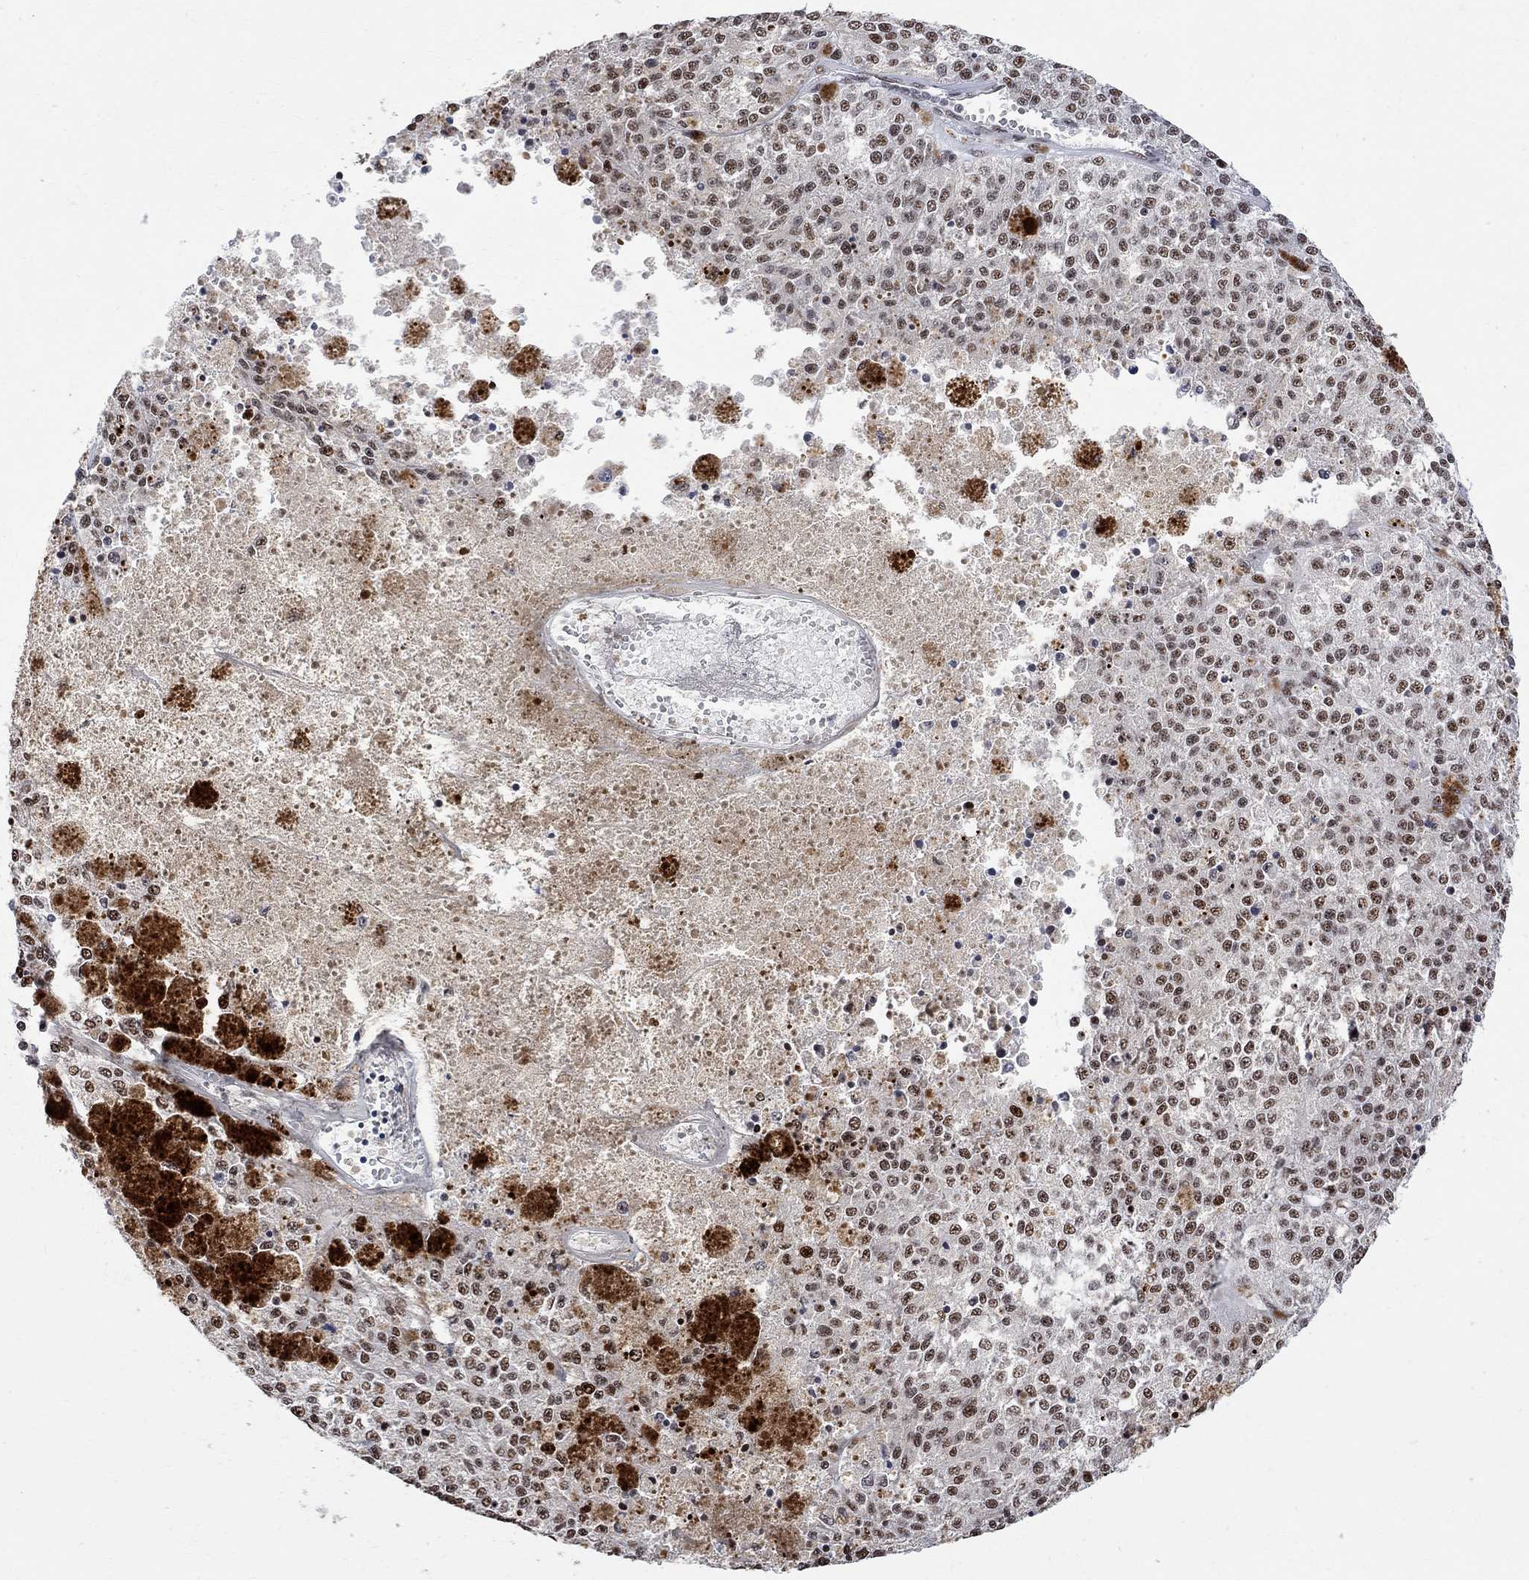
{"staining": {"intensity": "moderate", "quantity": "<25%", "location": "nuclear"}, "tissue": "melanoma", "cell_type": "Tumor cells", "image_type": "cancer", "snomed": [{"axis": "morphology", "description": "Malignant melanoma, Metastatic site"}, {"axis": "topography", "description": "Lymph node"}], "caption": "High-power microscopy captured an immunohistochemistry histopathology image of melanoma, revealing moderate nuclear staining in about <25% of tumor cells.", "gene": "E4F1", "patient": {"sex": "female", "age": 64}}